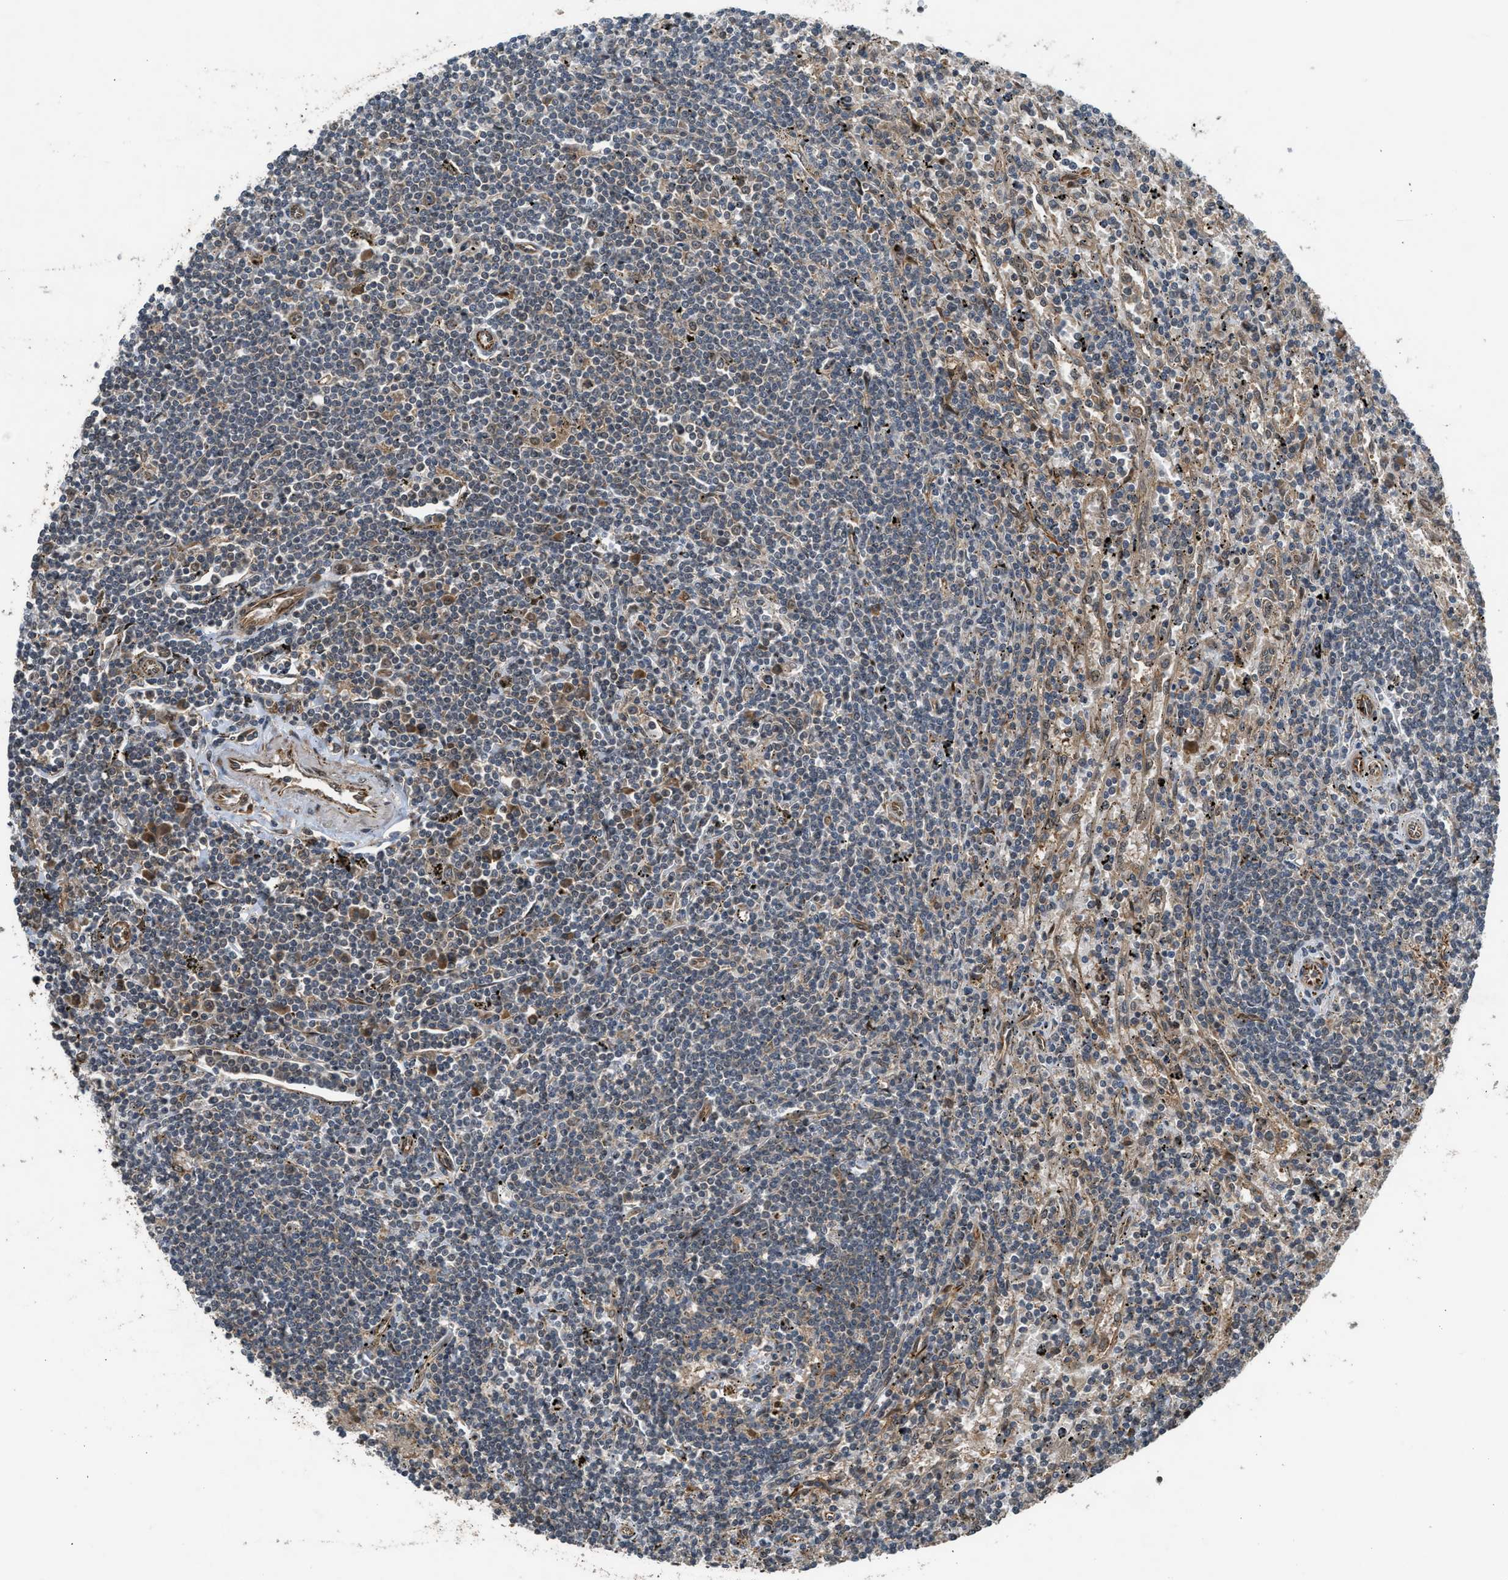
{"staining": {"intensity": "moderate", "quantity": "25%-75%", "location": "cytoplasmic/membranous"}, "tissue": "lymphoma", "cell_type": "Tumor cells", "image_type": "cancer", "snomed": [{"axis": "morphology", "description": "Malignant lymphoma, non-Hodgkin's type, Low grade"}, {"axis": "topography", "description": "Spleen"}], "caption": "A brown stain shows moderate cytoplasmic/membranous staining of a protein in lymphoma tumor cells.", "gene": "TXNL1", "patient": {"sex": "male", "age": 76}}